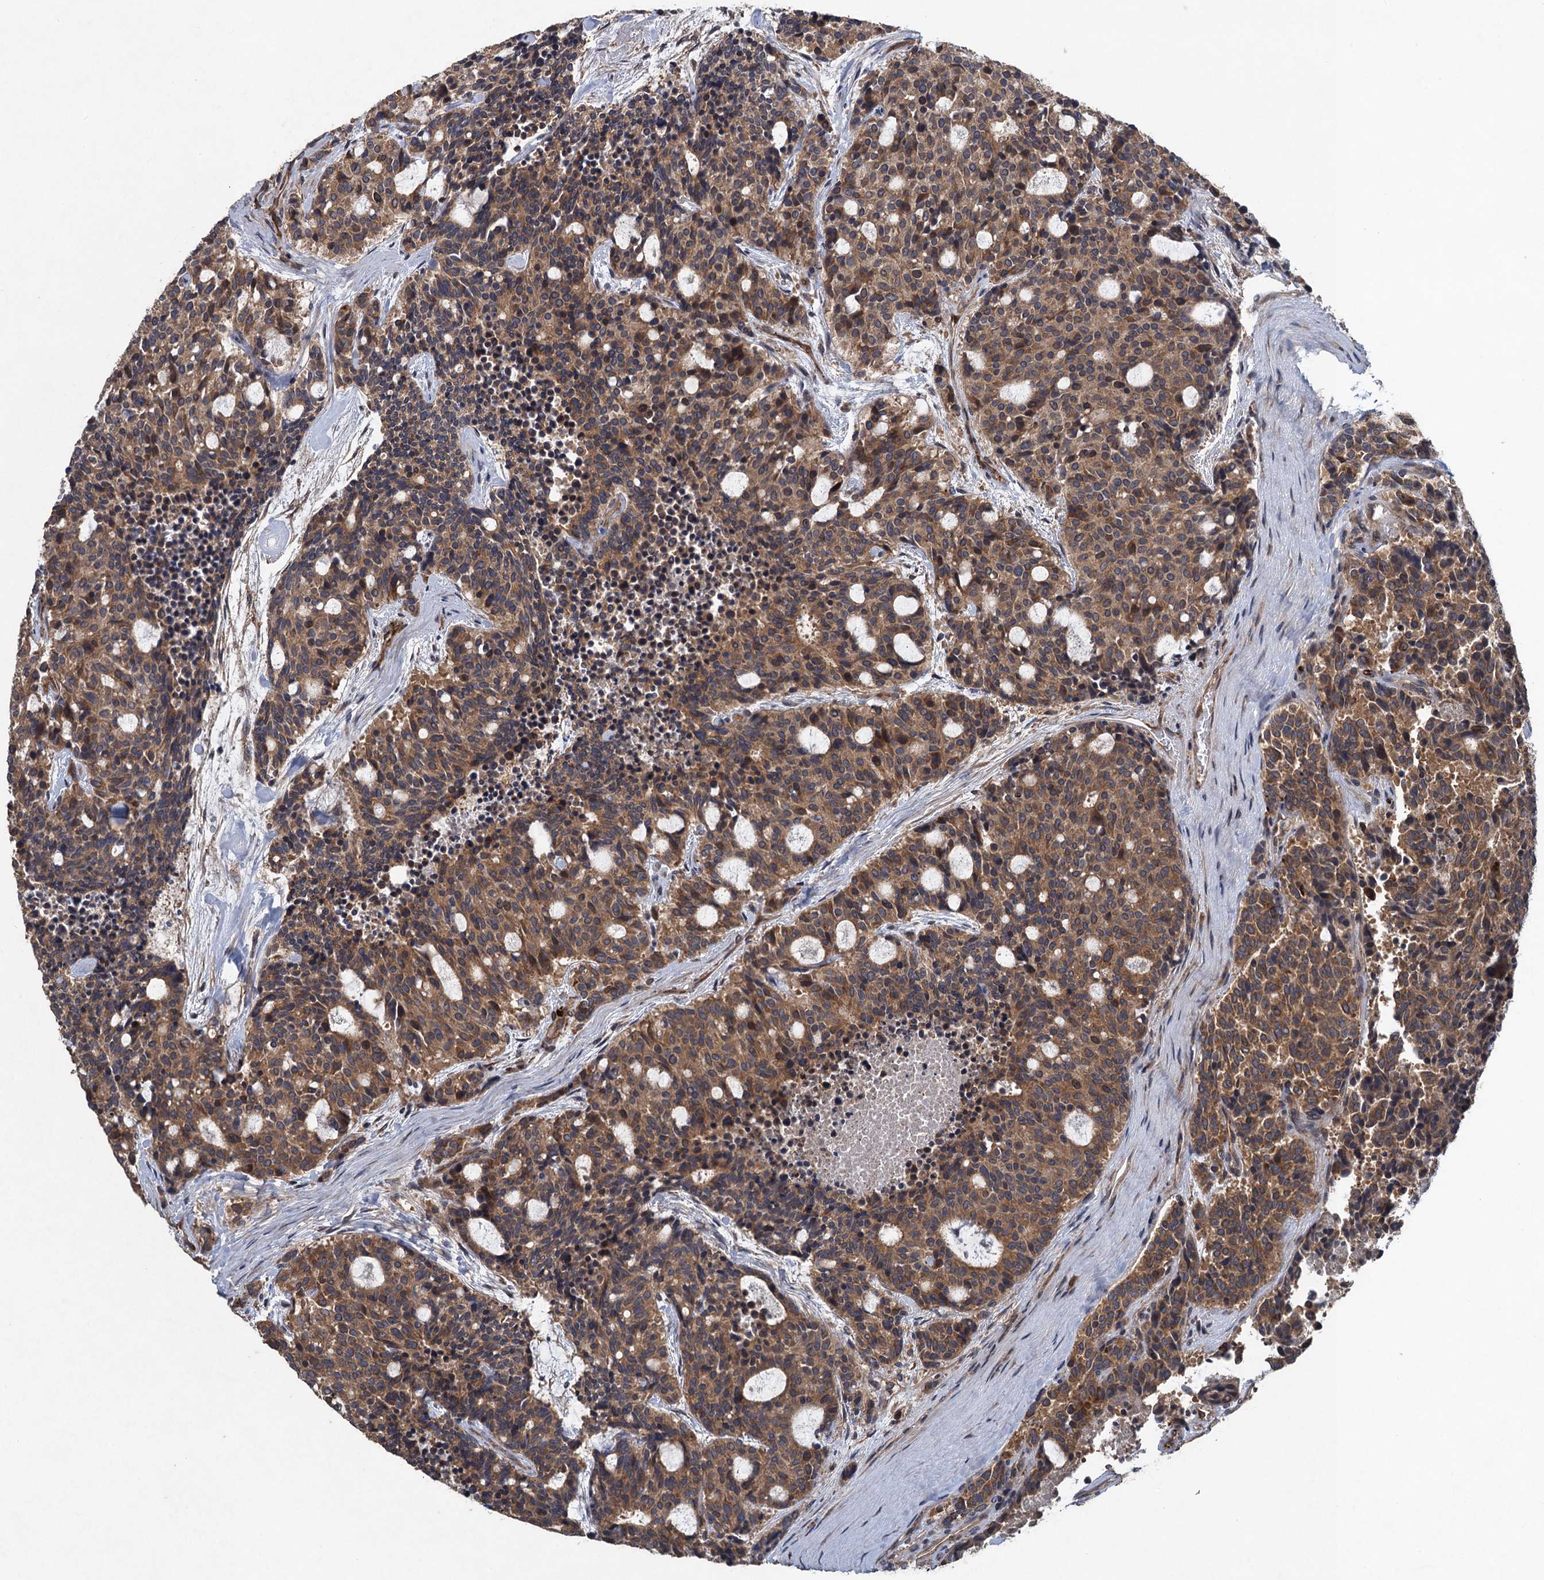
{"staining": {"intensity": "moderate", "quantity": ">75%", "location": "cytoplasmic/membranous"}, "tissue": "carcinoid", "cell_type": "Tumor cells", "image_type": "cancer", "snomed": [{"axis": "morphology", "description": "Carcinoid, malignant, NOS"}, {"axis": "topography", "description": "Pancreas"}], "caption": "Tumor cells reveal medium levels of moderate cytoplasmic/membranous staining in approximately >75% of cells in carcinoid (malignant).", "gene": "CNTN5", "patient": {"sex": "female", "age": 54}}